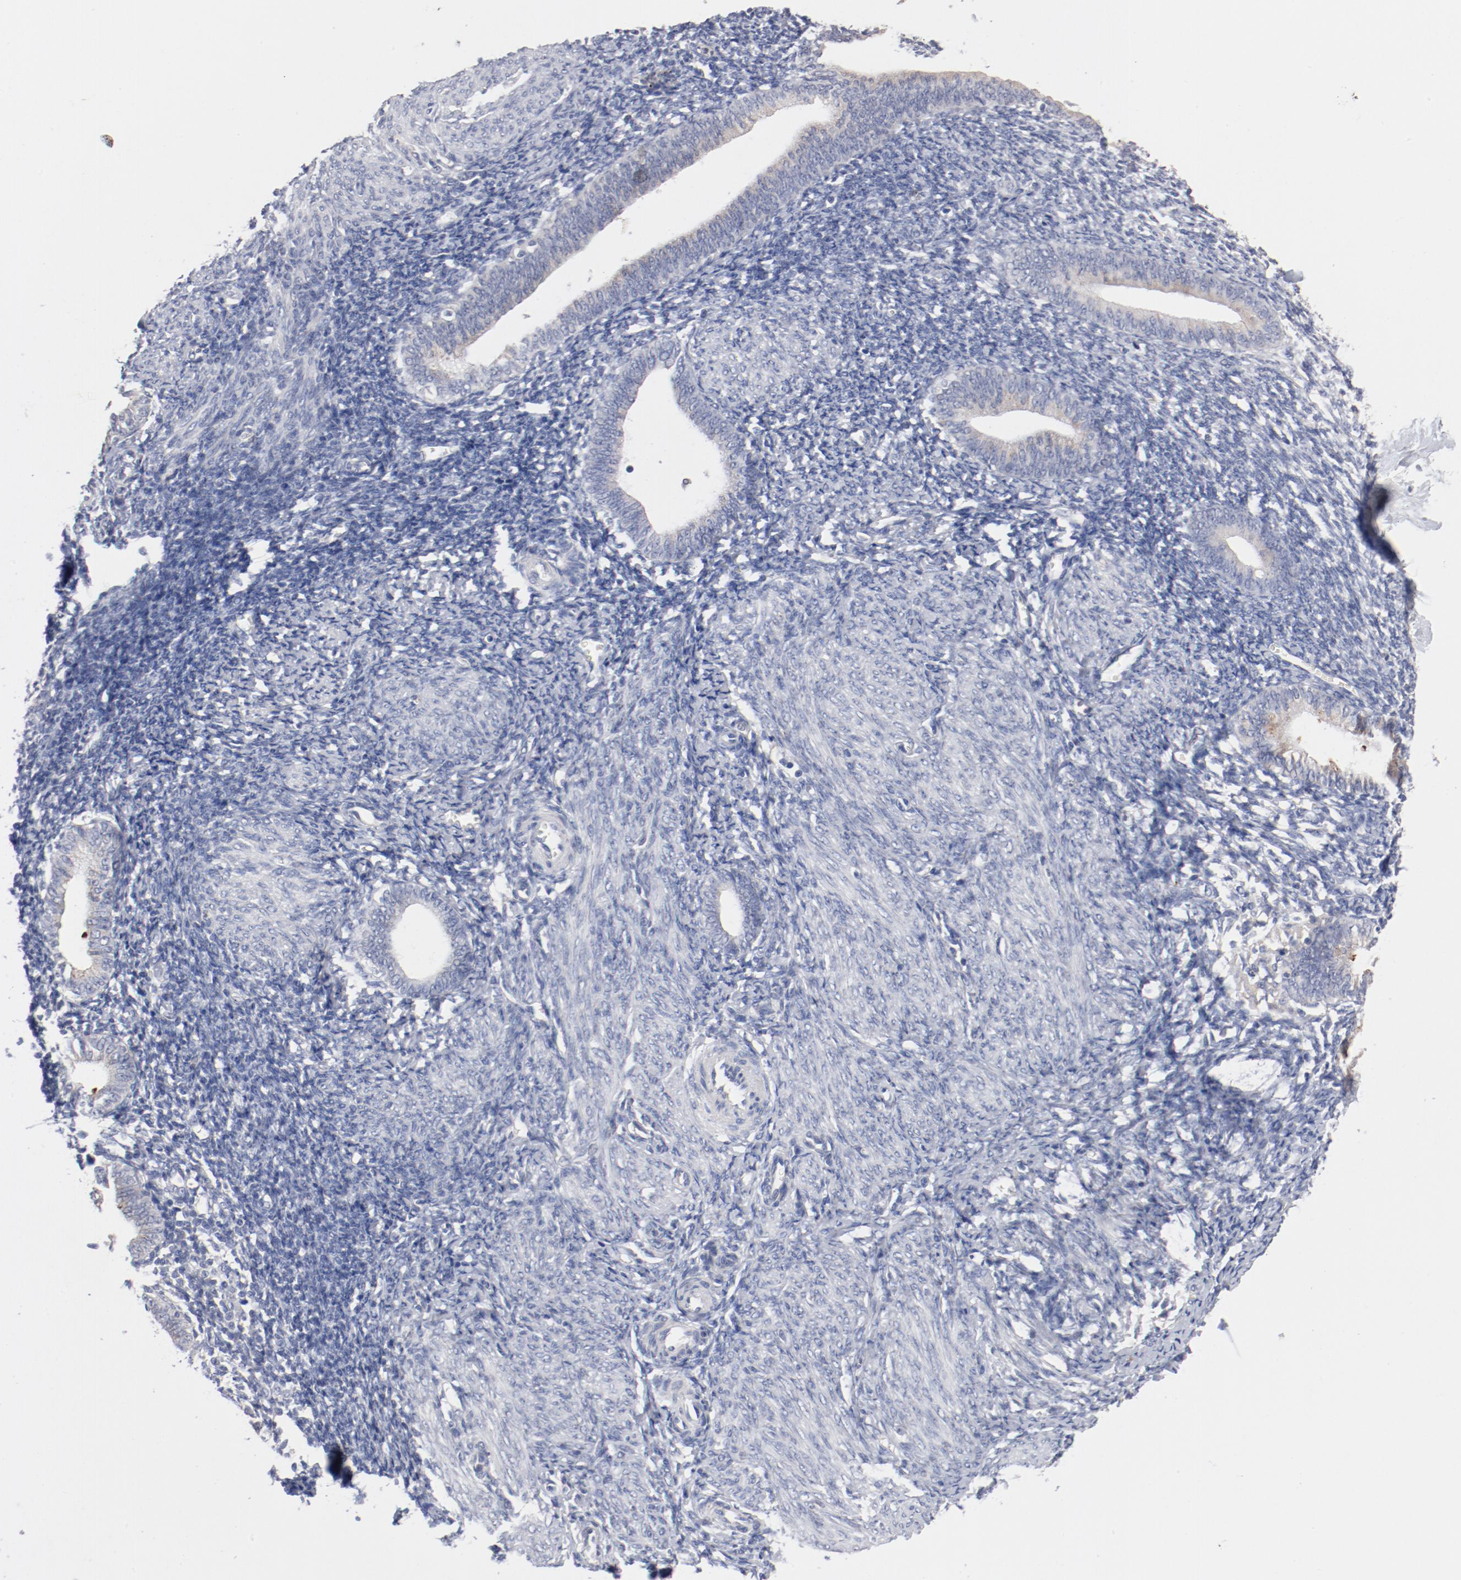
{"staining": {"intensity": "negative", "quantity": "none", "location": "none"}, "tissue": "endometrium", "cell_type": "Cells in endometrial stroma", "image_type": "normal", "snomed": [{"axis": "morphology", "description": "Normal tissue, NOS"}, {"axis": "topography", "description": "Endometrium"}], "caption": "Immunohistochemistry (IHC) micrograph of unremarkable human endometrium stained for a protein (brown), which reveals no staining in cells in endometrial stroma.", "gene": "AK7", "patient": {"sex": "female", "age": 57}}